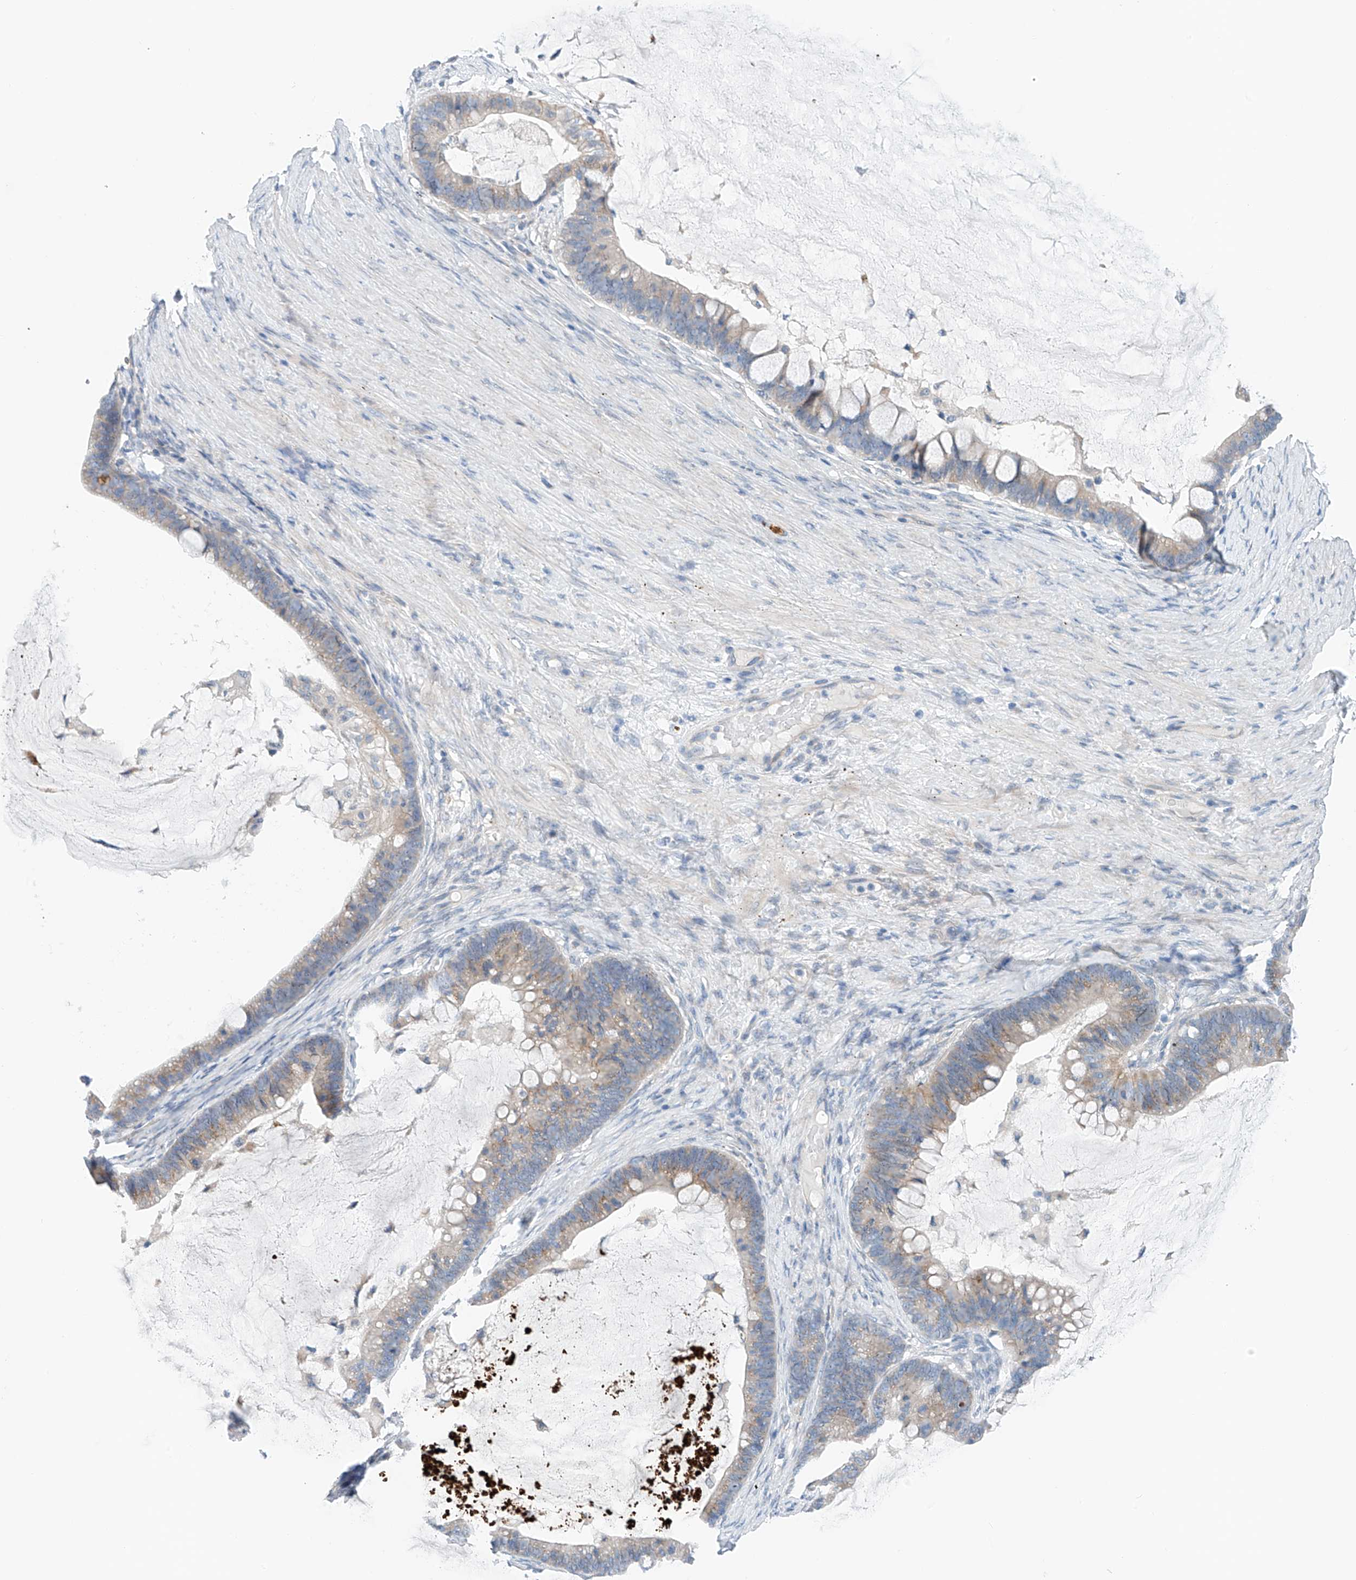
{"staining": {"intensity": "weak", "quantity": "25%-75%", "location": "cytoplasmic/membranous"}, "tissue": "ovarian cancer", "cell_type": "Tumor cells", "image_type": "cancer", "snomed": [{"axis": "morphology", "description": "Cystadenocarcinoma, mucinous, NOS"}, {"axis": "topography", "description": "Ovary"}], "caption": "The photomicrograph reveals immunohistochemical staining of mucinous cystadenocarcinoma (ovarian). There is weak cytoplasmic/membranous staining is present in approximately 25%-75% of tumor cells.", "gene": "CEP85L", "patient": {"sex": "female", "age": 61}}